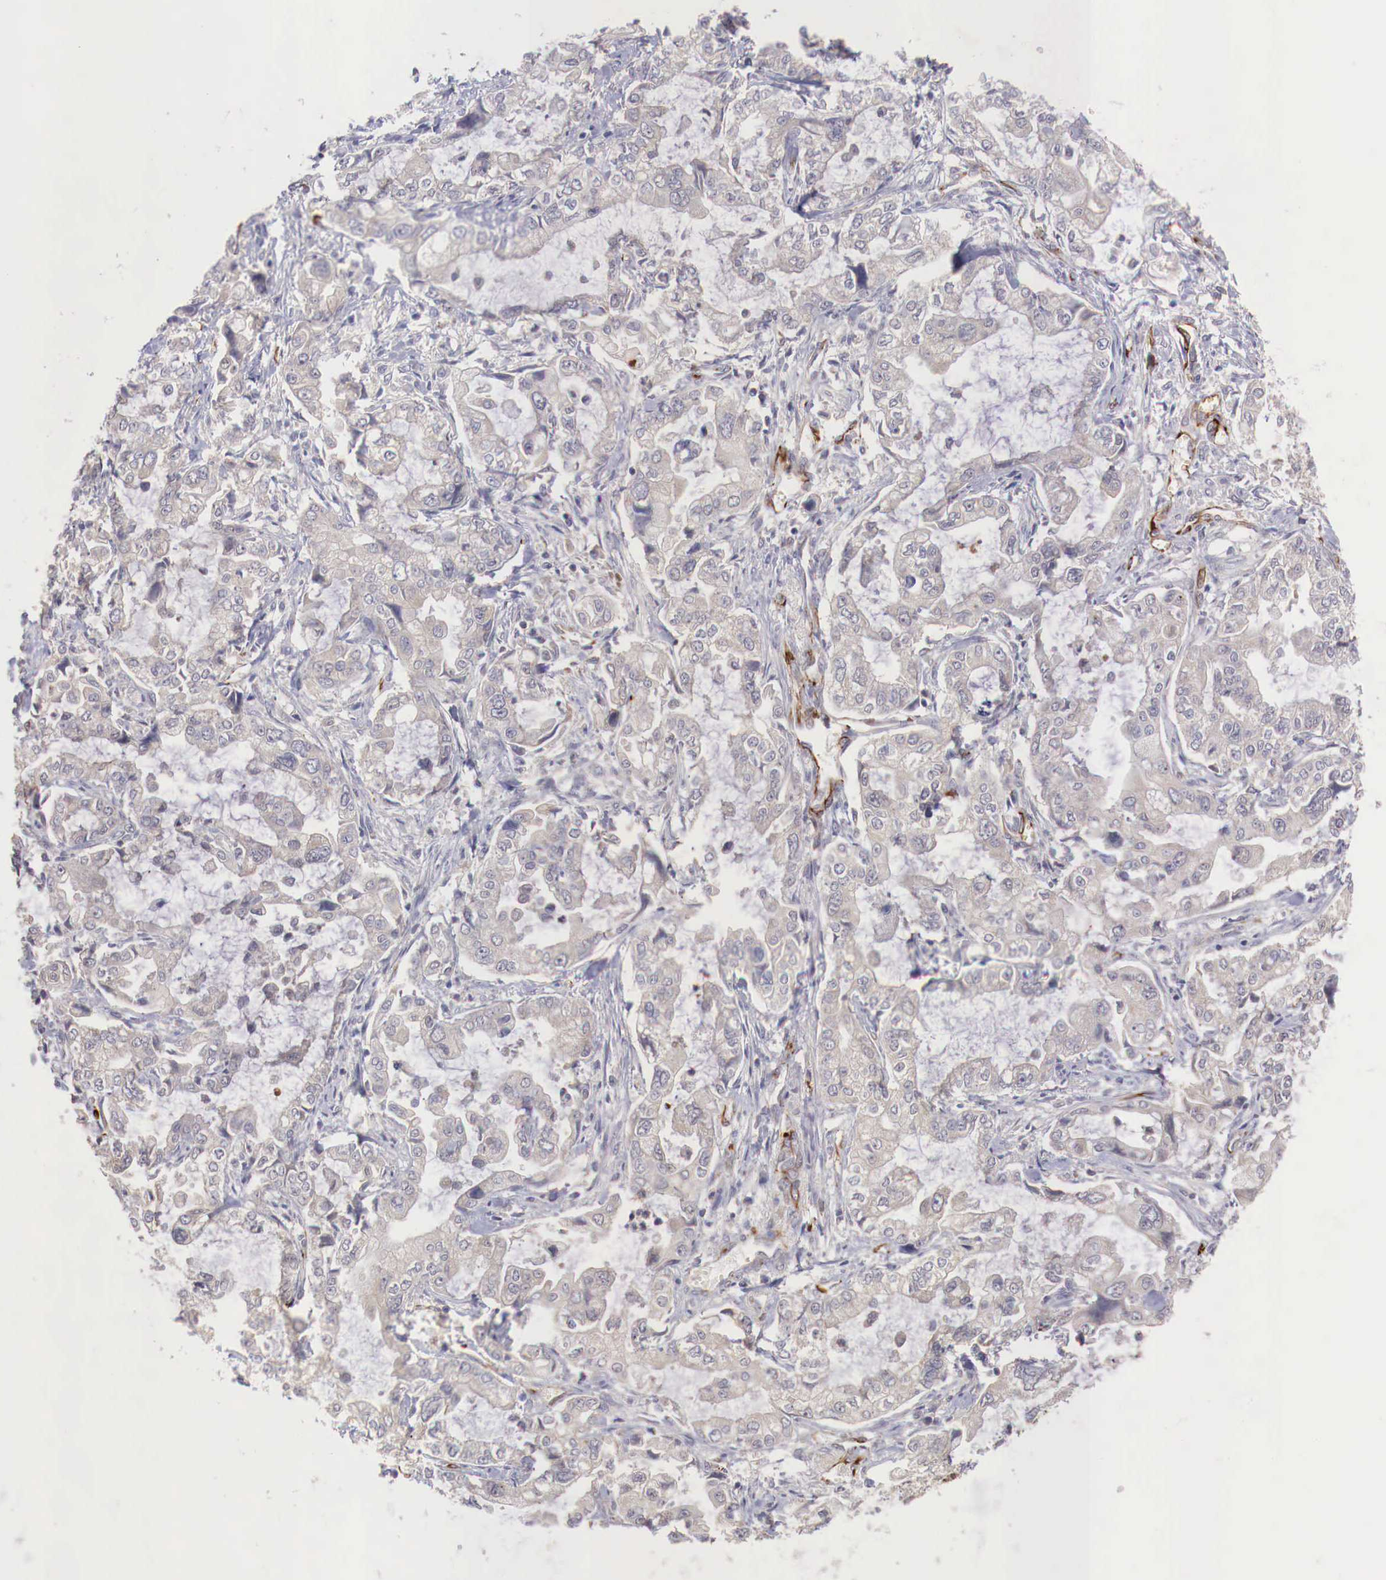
{"staining": {"intensity": "negative", "quantity": "none", "location": "none"}, "tissue": "stomach cancer", "cell_type": "Tumor cells", "image_type": "cancer", "snomed": [{"axis": "morphology", "description": "Adenocarcinoma, NOS"}, {"axis": "topography", "description": "Pancreas"}, {"axis": "topography", "description": "Stomach, upper"}], "caption": "This micrograph is of stomach cancer (adenocarcinoma) stained with immunohistochemistry (IHC) to label a protein in brown with the nuclei are counter-stained blue. There is no expression in tumor cells.", "gene": "WT1", "patient": {"sex": "male", "age": 77}}